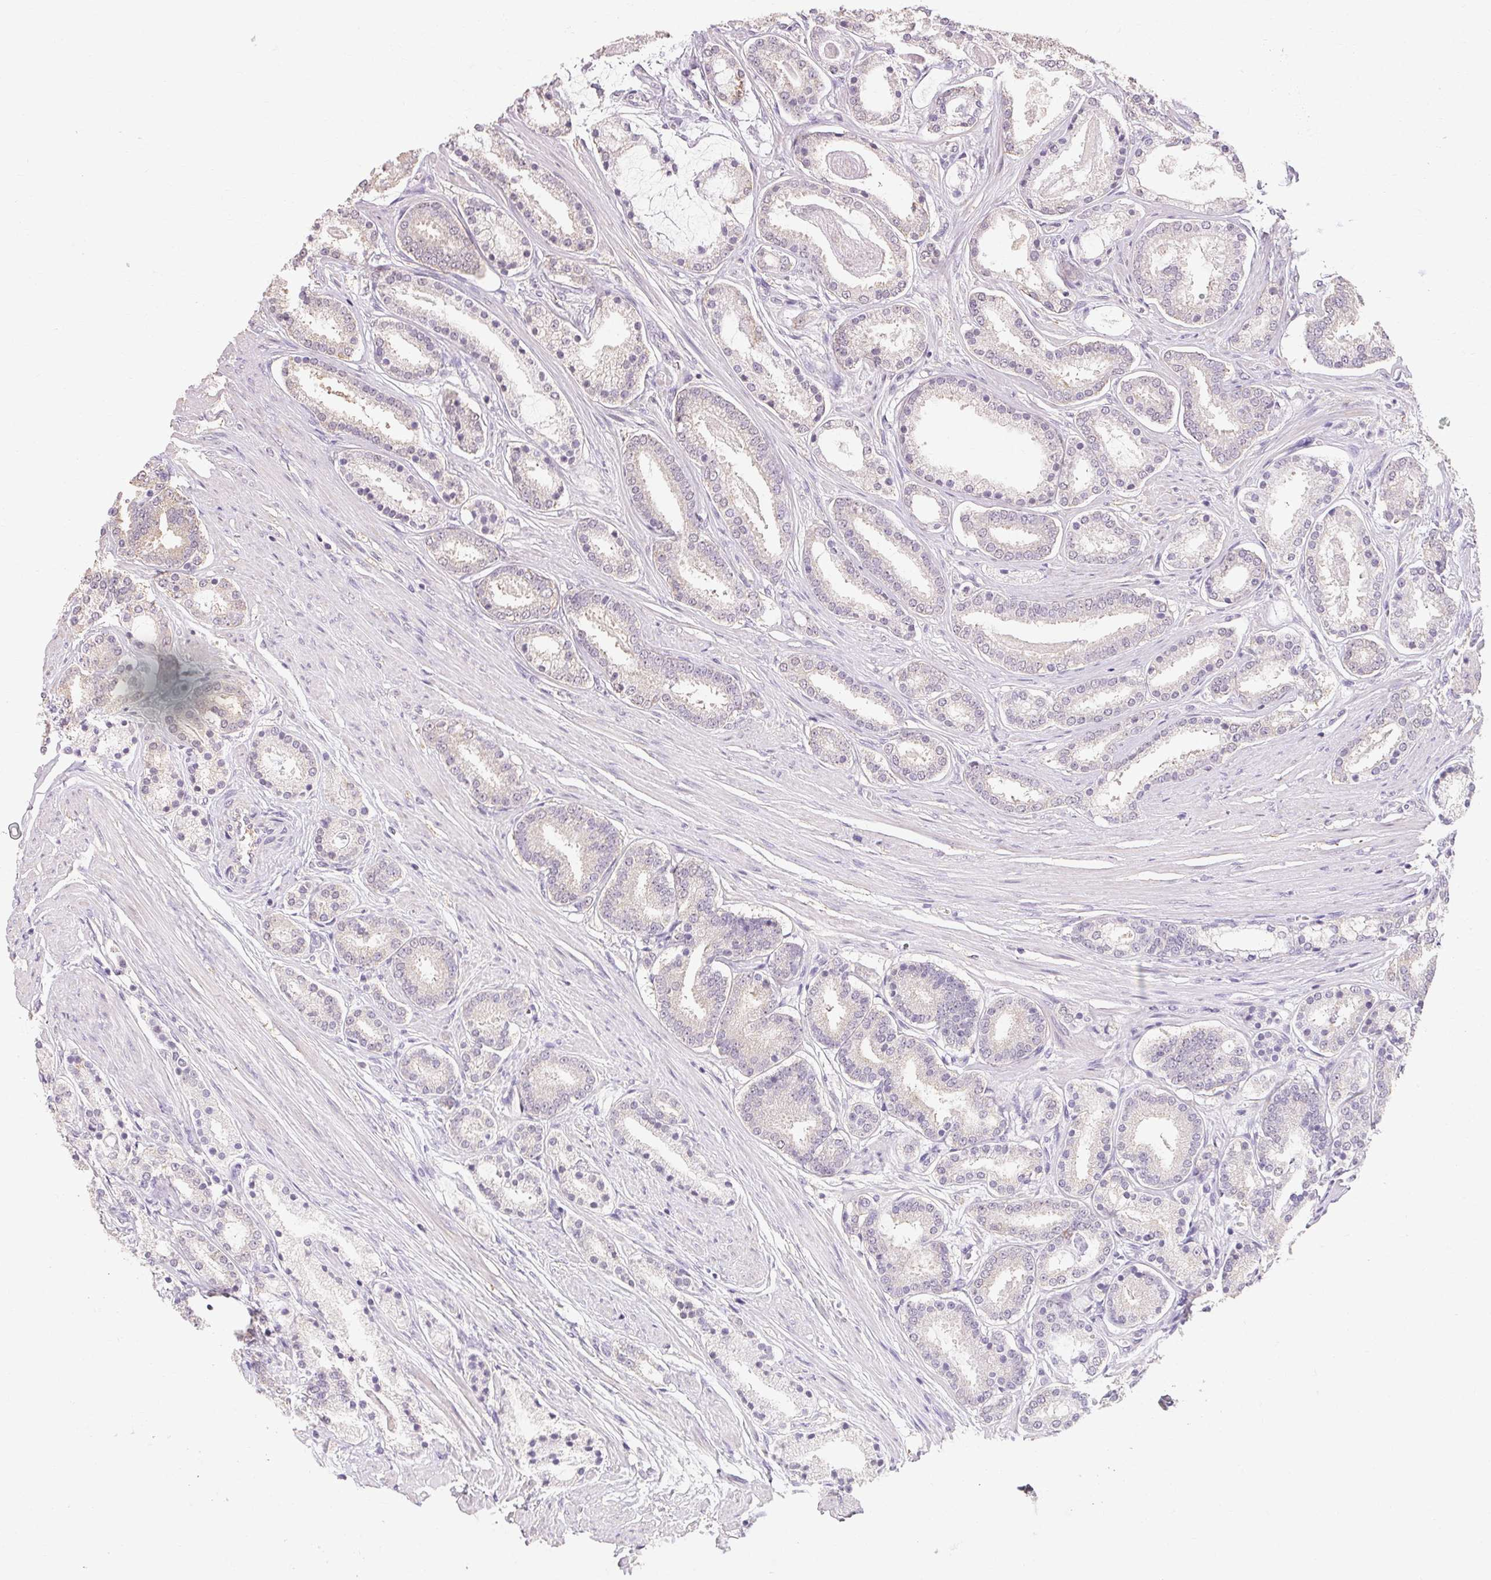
{"staining": {"intensity": "weak", "quantity": "<25%", "location": "cytoplasmic/membranous"}, "tissue": "prostate cancer", "cell_type": "Tumor cells", "image_type": "cancer", "snomed": [{"axis": "morphology", "description": "Adenocarcinoma, High grade"}, {"axis": "topography", "description": "Prostate"}], "caption": "High magnification brightfield microscopy of prostate cancer stained with DAB (3,3'-diaminobenzidine) (brown) and counterstained with hematoxylin (blue): tumor cells show no significant staining.", "gene": "MAP7D2", "patient": {"sex": "male", "age": 63}}